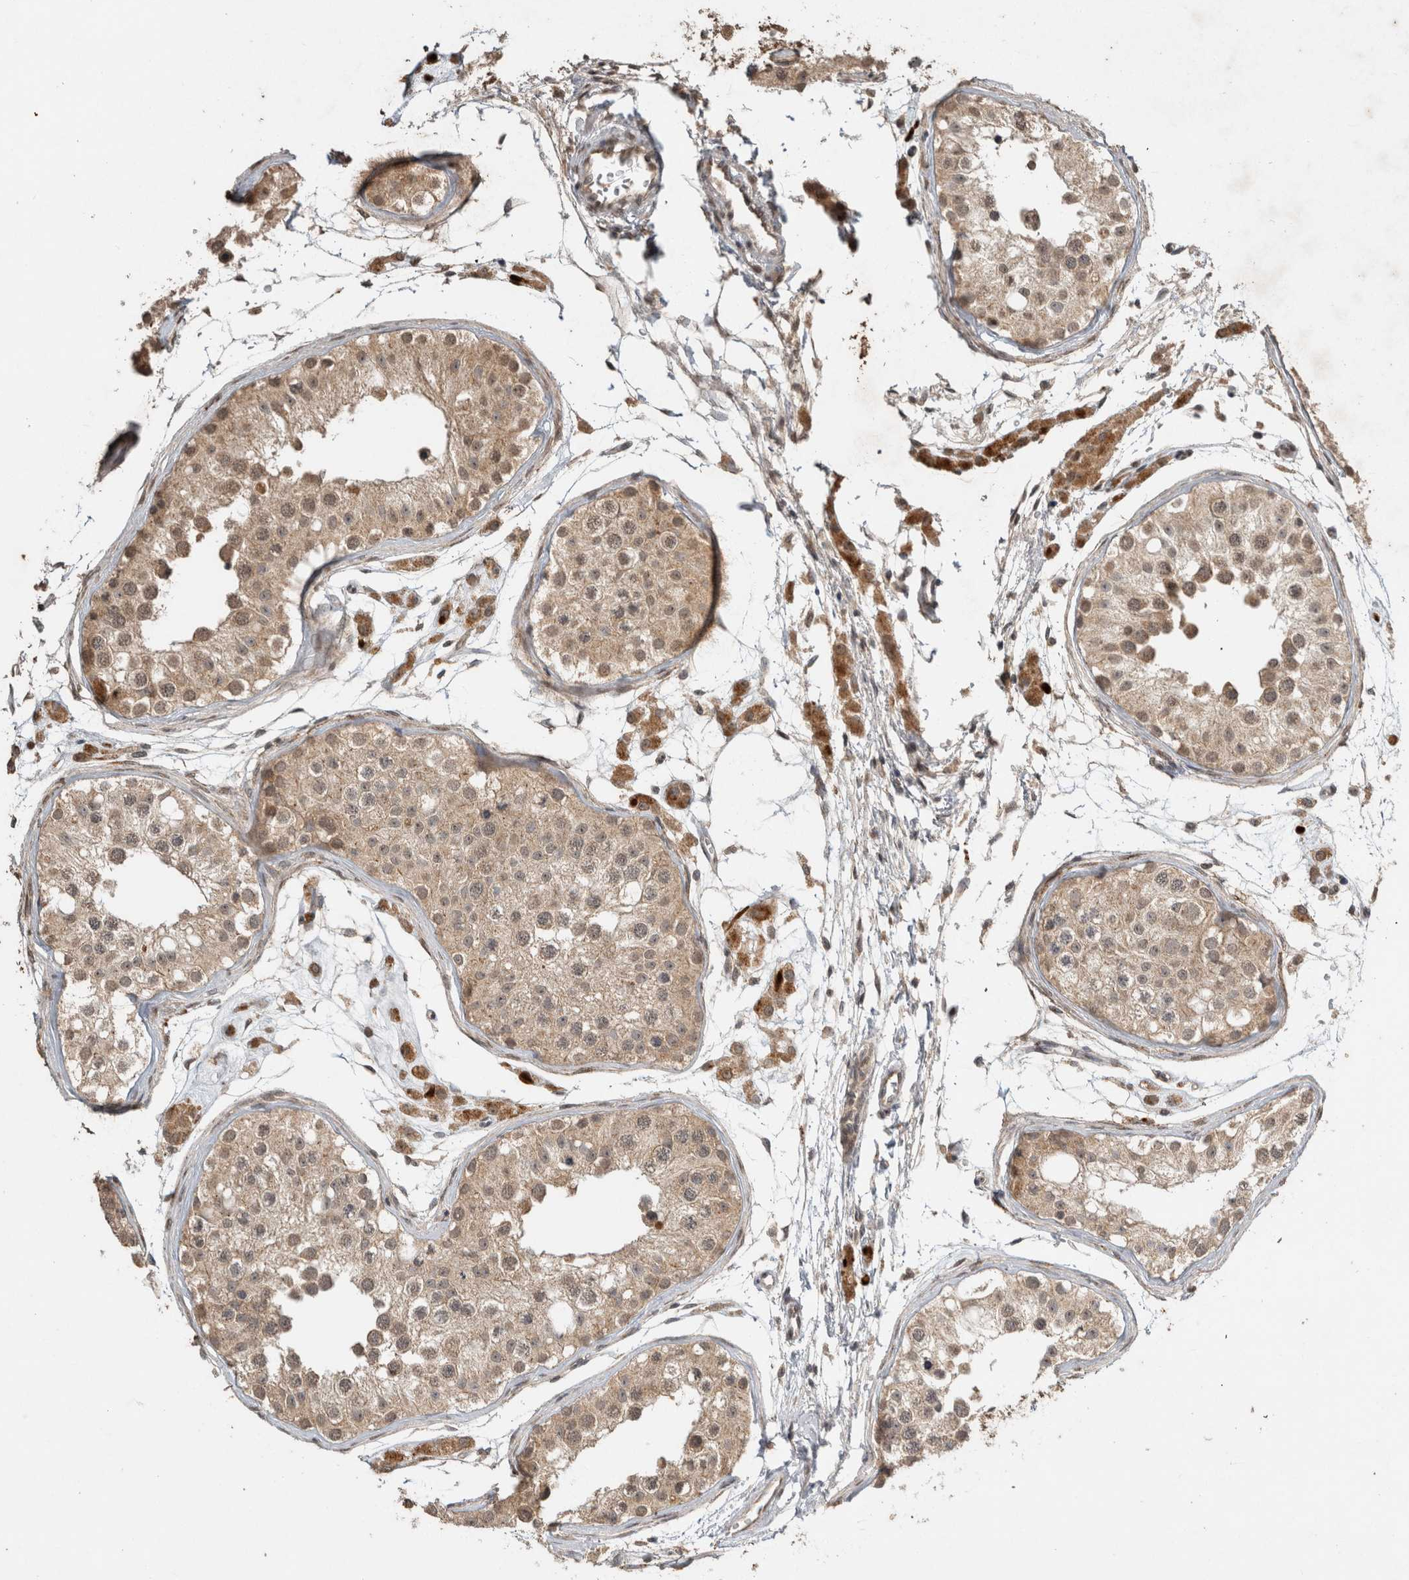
{"staining": {"intensity": "moderate", "quantity": ">75%", "location": "cytoplasmic/membranous,nuclear"}, "tissue": "testis", "cell_type": "Cells in seminiferous ducts", "image_type": "normal", "snomed": [{"axis": "morphology", "description": "Normal tissue, NOS"}, {"axis": "morphology", "description": "Adenocarcinoma, metastatic, NOS"}, {"axis": "topography", "description": "Testis"}], "caption": "Testis stained with DAB (3,3'-diaminobenzidine) immunohistochemistry (IHC) shows medium levels of moderate cytoplasmic/membranous,nuclear positivity in about >75% of cells in seminiferous ducts.", "gene": "FAM3A", "patient": {"sex": "male", "age": 26}}